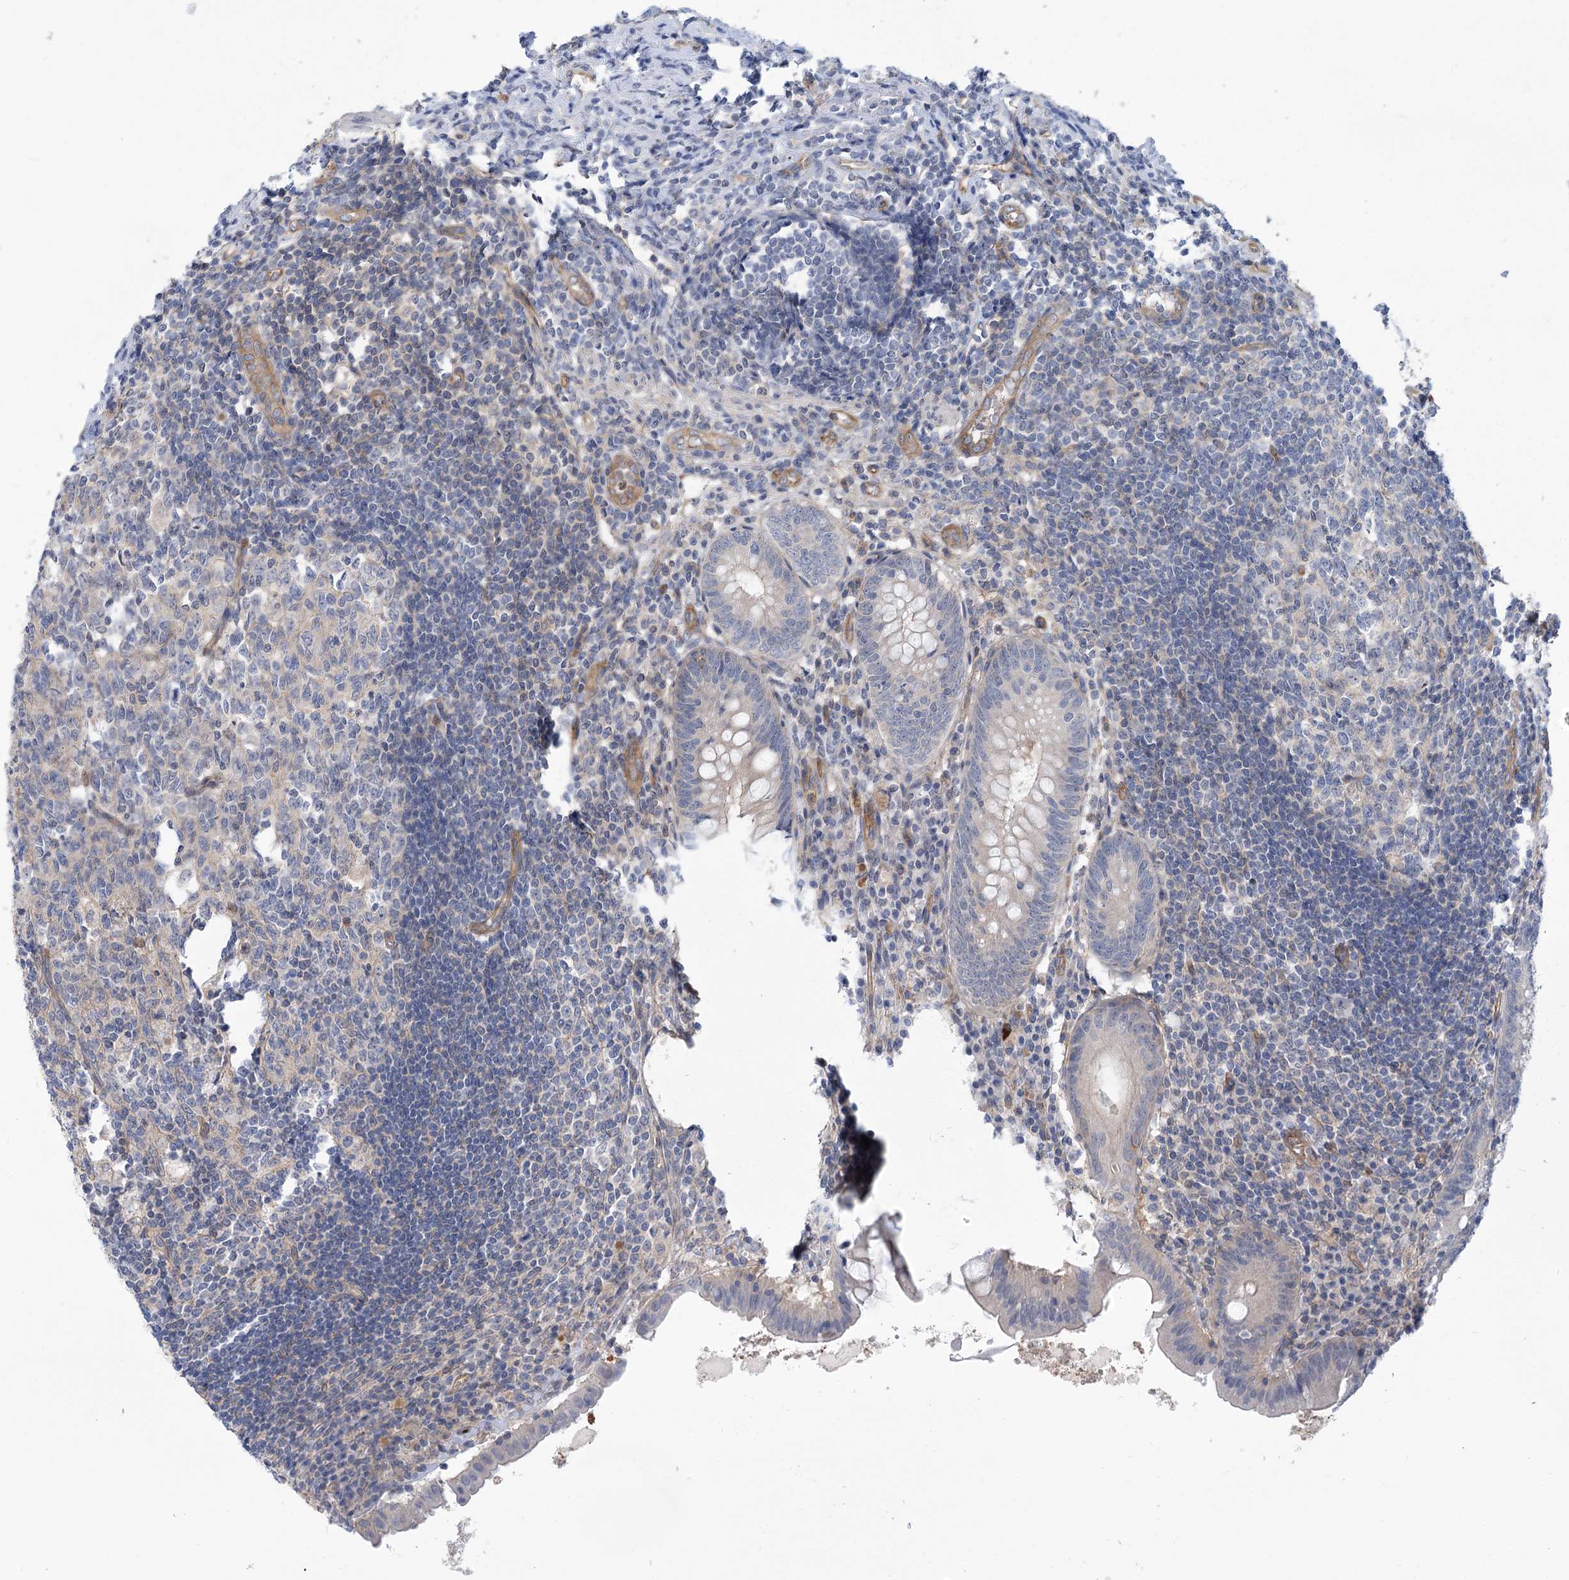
{"staining": {"intensity": "moderate", "quantity": "<25%", "location": "cytoplasmic/membranous"}, "tissue": "appendix", "cell_type": "Glandular cells", "image_type": "normal", "snomed": [{"axis": "morphology", "description": "Normal tissue, NOS"}, {"axis": "topography", "description": "Appendix"}], "caption": "IHC (DAB) staining of unremarkable appendix demonstrates moderate cytoplasmic/membranous protein staining in approximately <25% of glandular cells.", "gene": "THAP6", "patient": {"sex": "female", "age": 54}}